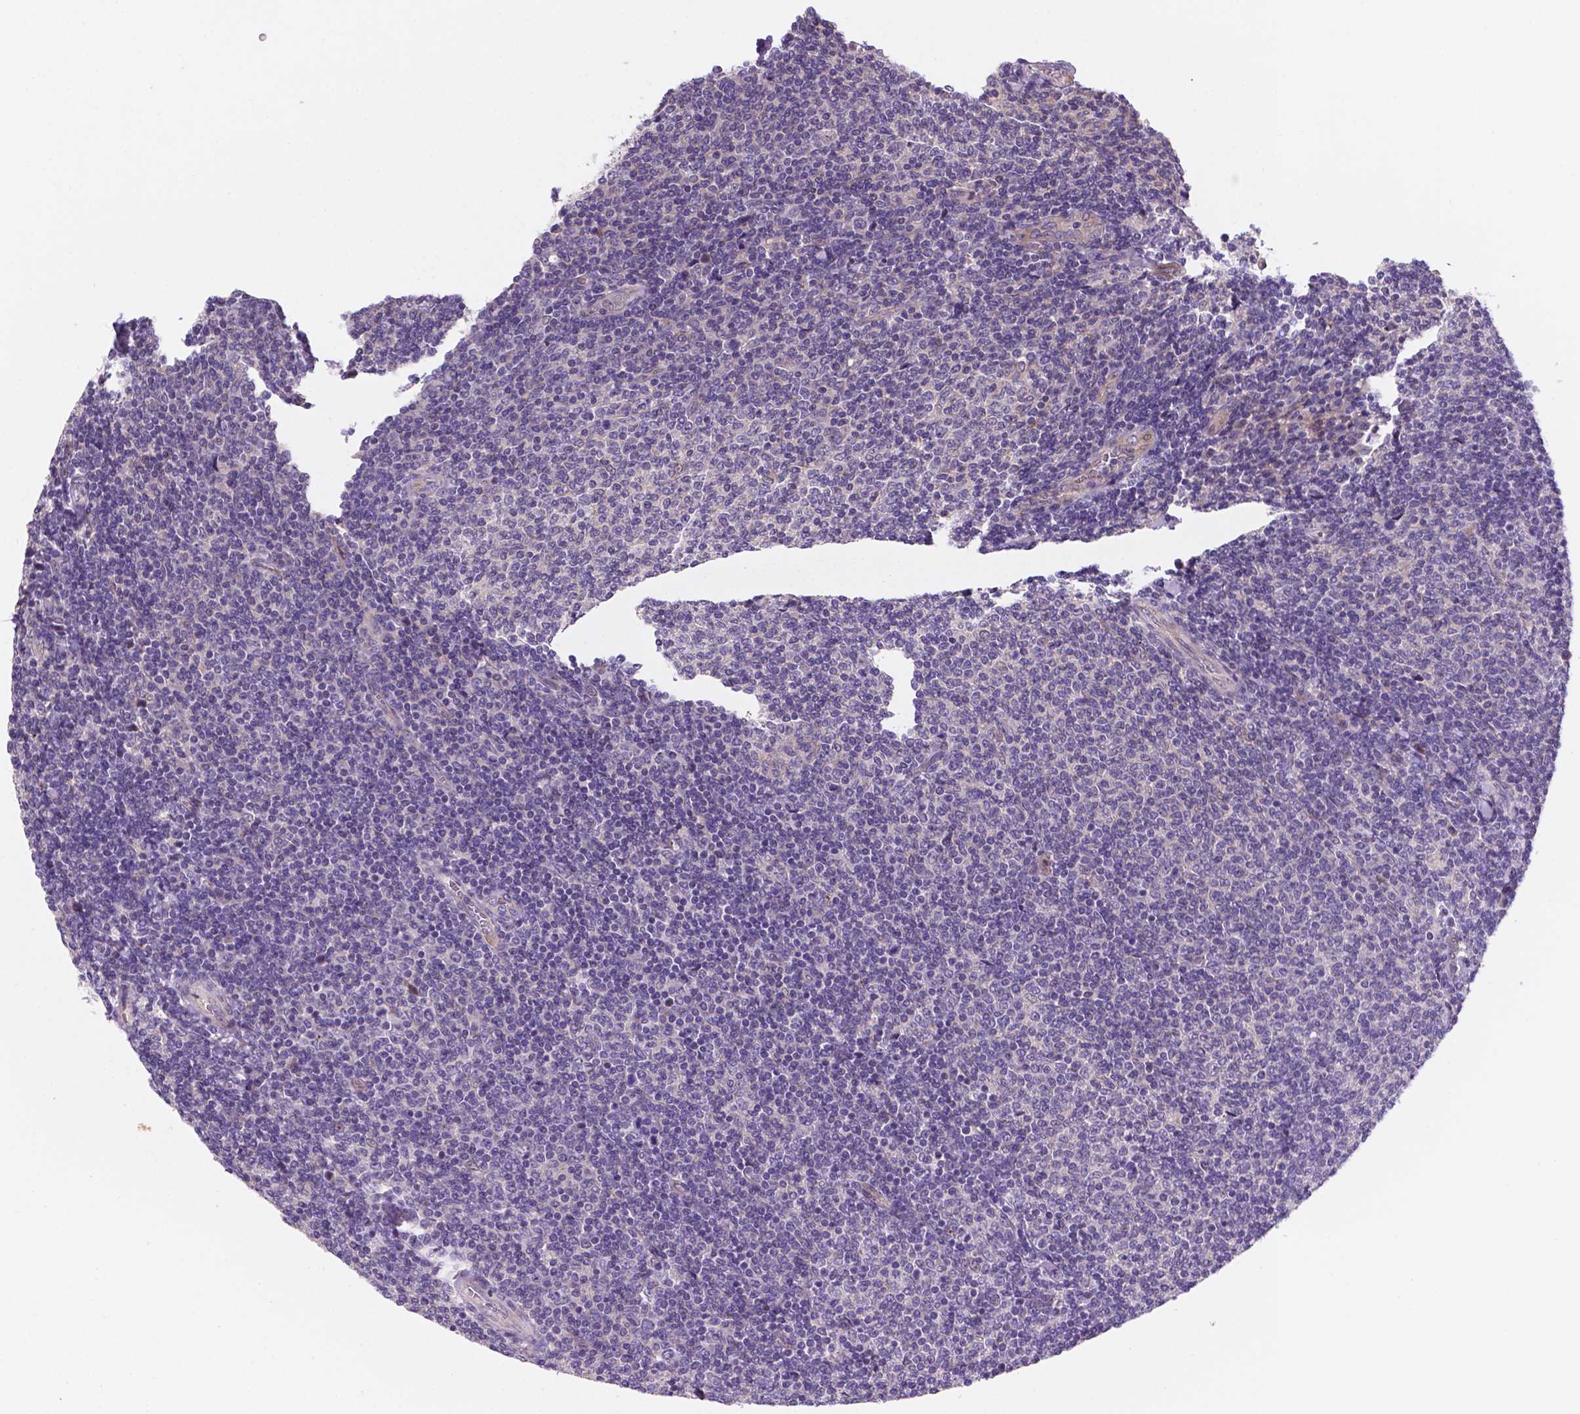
{"staining": {"intensity": "negative", "quantity": "none", "location": "none"}, "tissue": "lymphoma", "cell_type": "Tumor cells", "image_type": "cancer", "snomed": [{"axis": "morphology", "description": "Malignant lymphoma, non-Hodgkin's type, Low grade"}, {"axis": "topography", "description": "Lymph node"}], "caption": "Tumor cells show no significant protein positivity in malignant lymphoma, non-Hodgkin's type (low-grade). (DAB (3,3'-diaminobenzidine) immunohistochemistry visualized using brightfield microscopy, high magnification).", "gene": "TM4SF20", "patient": {"sex": "male", "age": 52}}